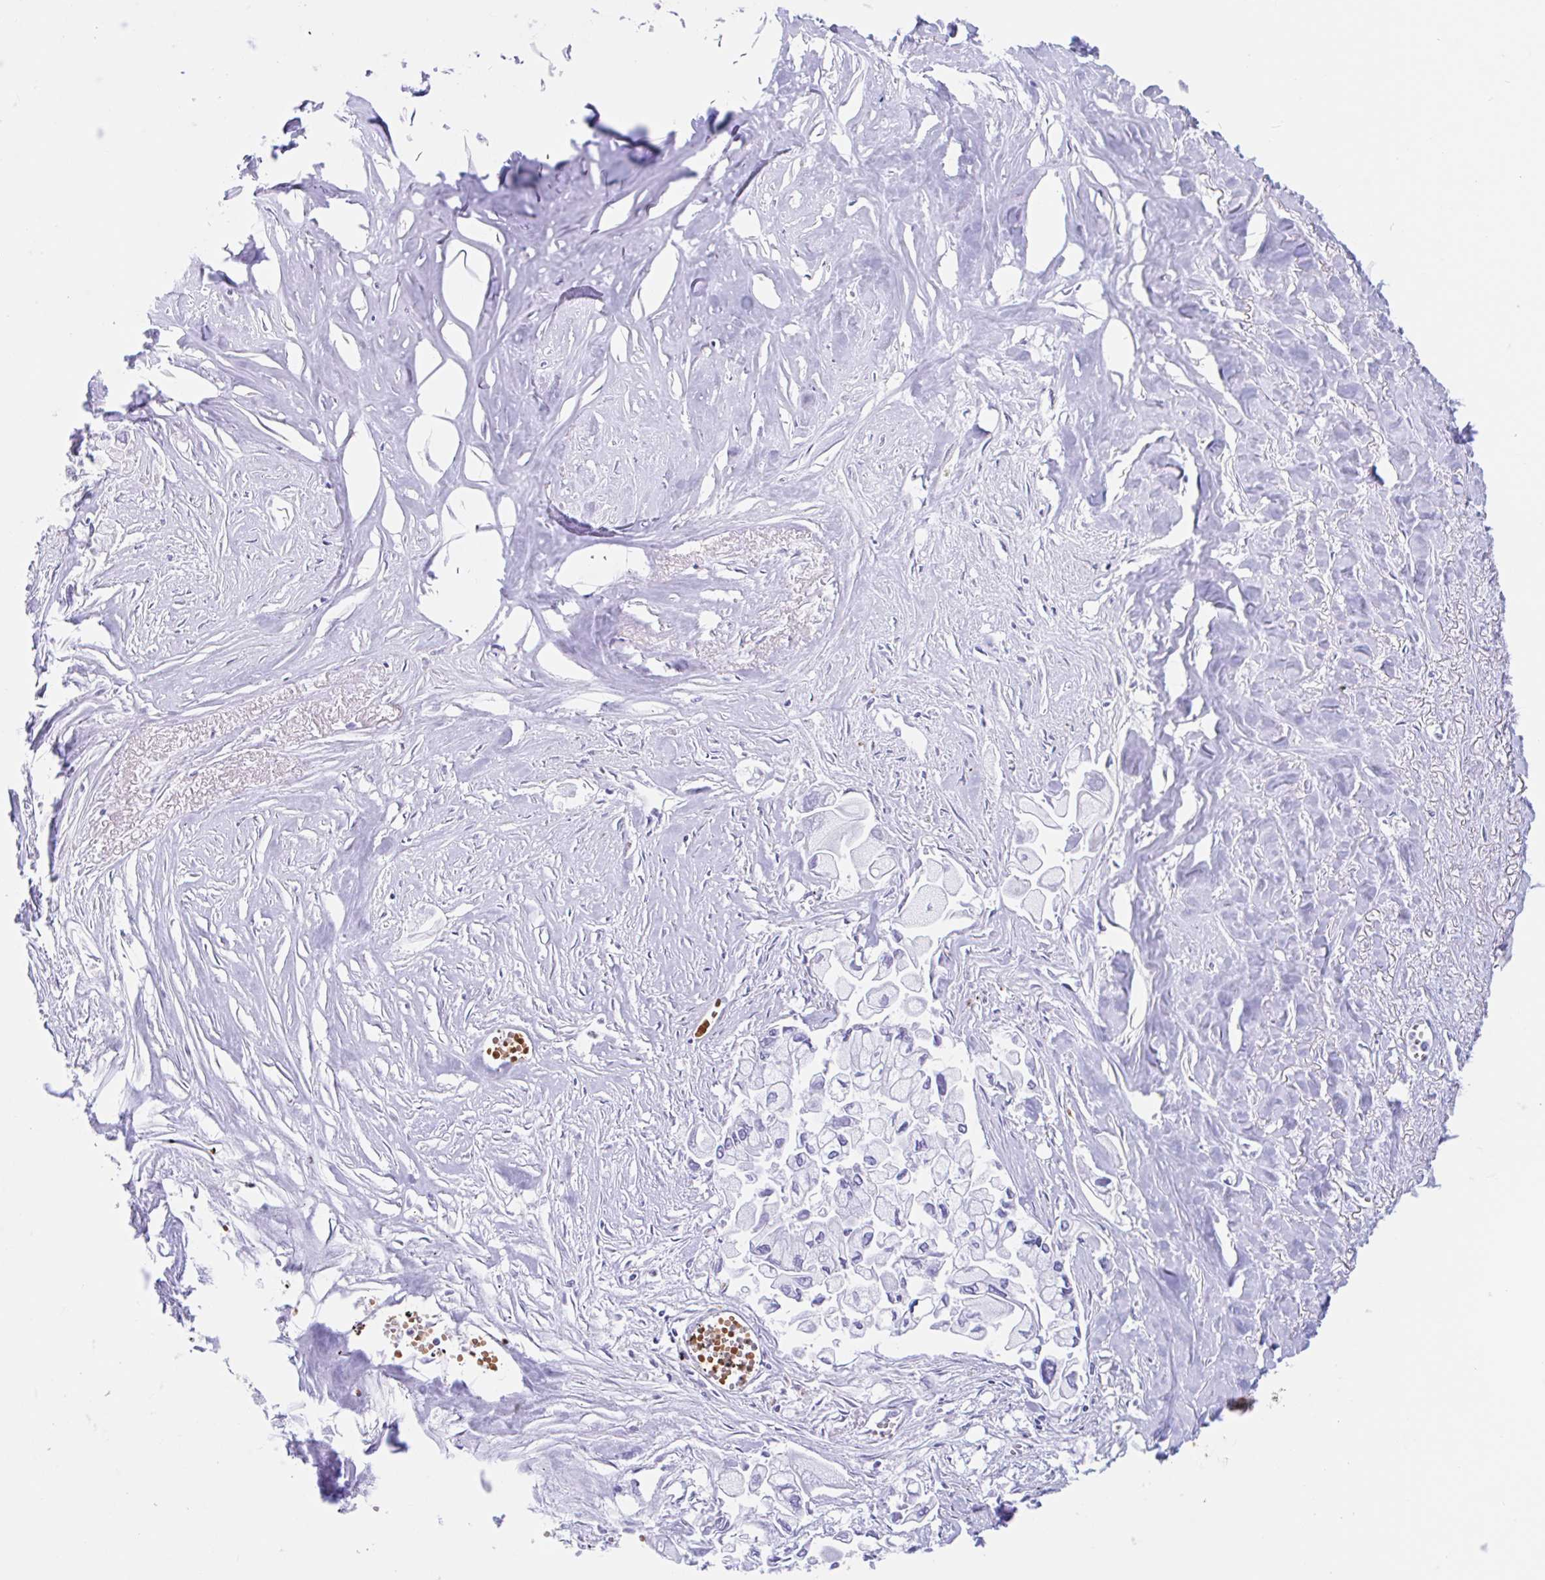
{"staining": {"intensity": "negative", "quantity": "none", "location": "none"}, "tissue": "pancreatic cancer", "cell_type": "Tumor cells", "image_type": "cancer", "snomed": [{"axis": "morphology", "description": "Adenocarcinoma, NOS"}, {"axis": "topography", "description": "Pancreas"}], "caption": "Photomicrograph shows no significant protein expression in tumor cells of pancreatic cancer.", "gene": "ANKRD9", "patient": {"sex": "female", "age": 79}}